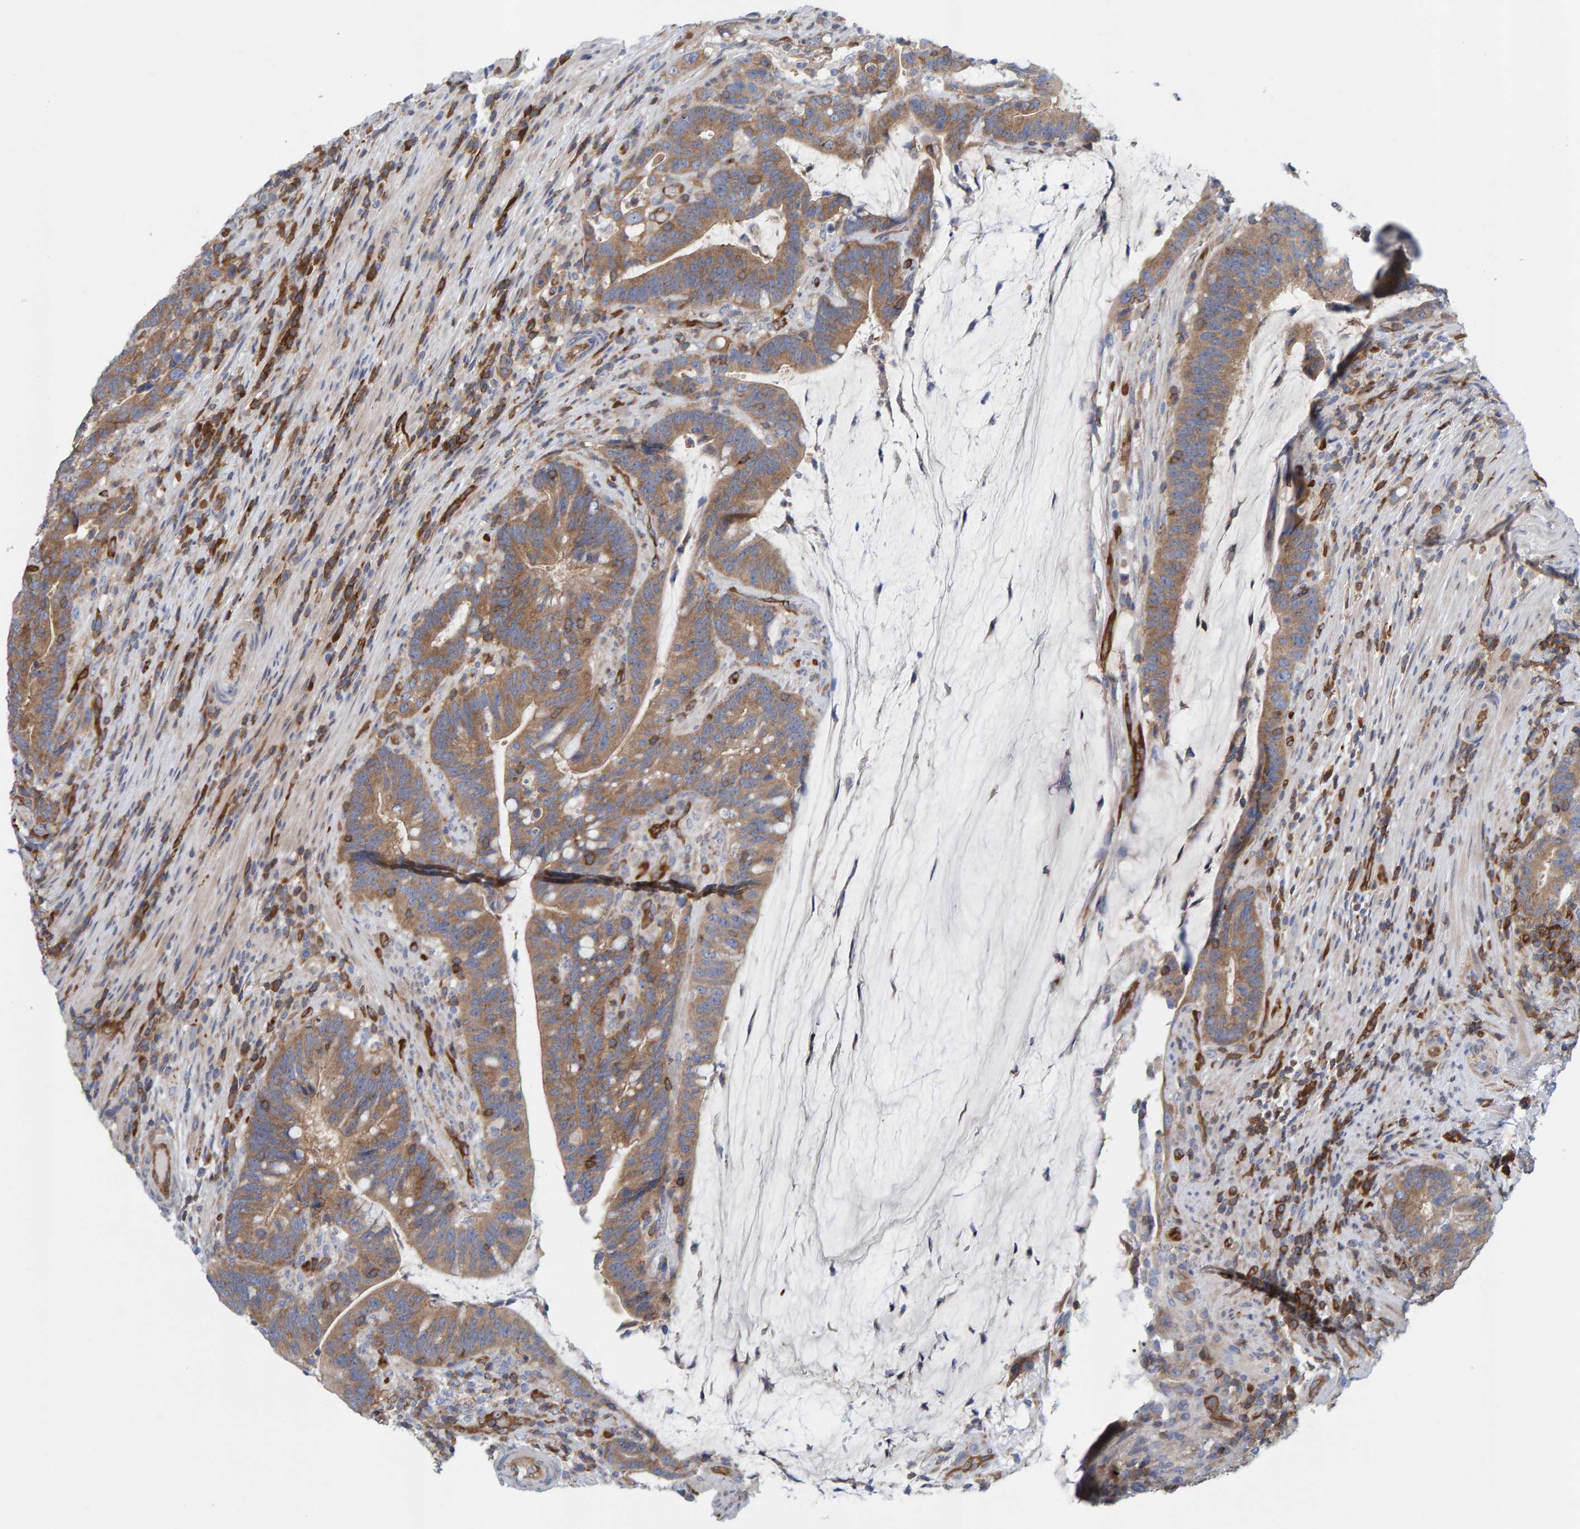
{"staining": {"intensity": "moderate", "quantity": ">75%", "location": "cytoplasmic/membranous"}, "tissue": "colorectal cancer", "cell_type": "Tumor cells", "image_type": "cancer", "snomed": [{"axis": "morphology", "description": "Adenocarcinoma, NOS"}, {"axis": "topography", "description": "Colon"}], "caption": "Moderate cytoplasmic/membranous staining for a protein is present in approximately >75% of tumor cells of colorectal cancer (adenocarcinoma) using IHC.", "gene": "PRKD2", "patient": {"sex": "female", "age": 66}}